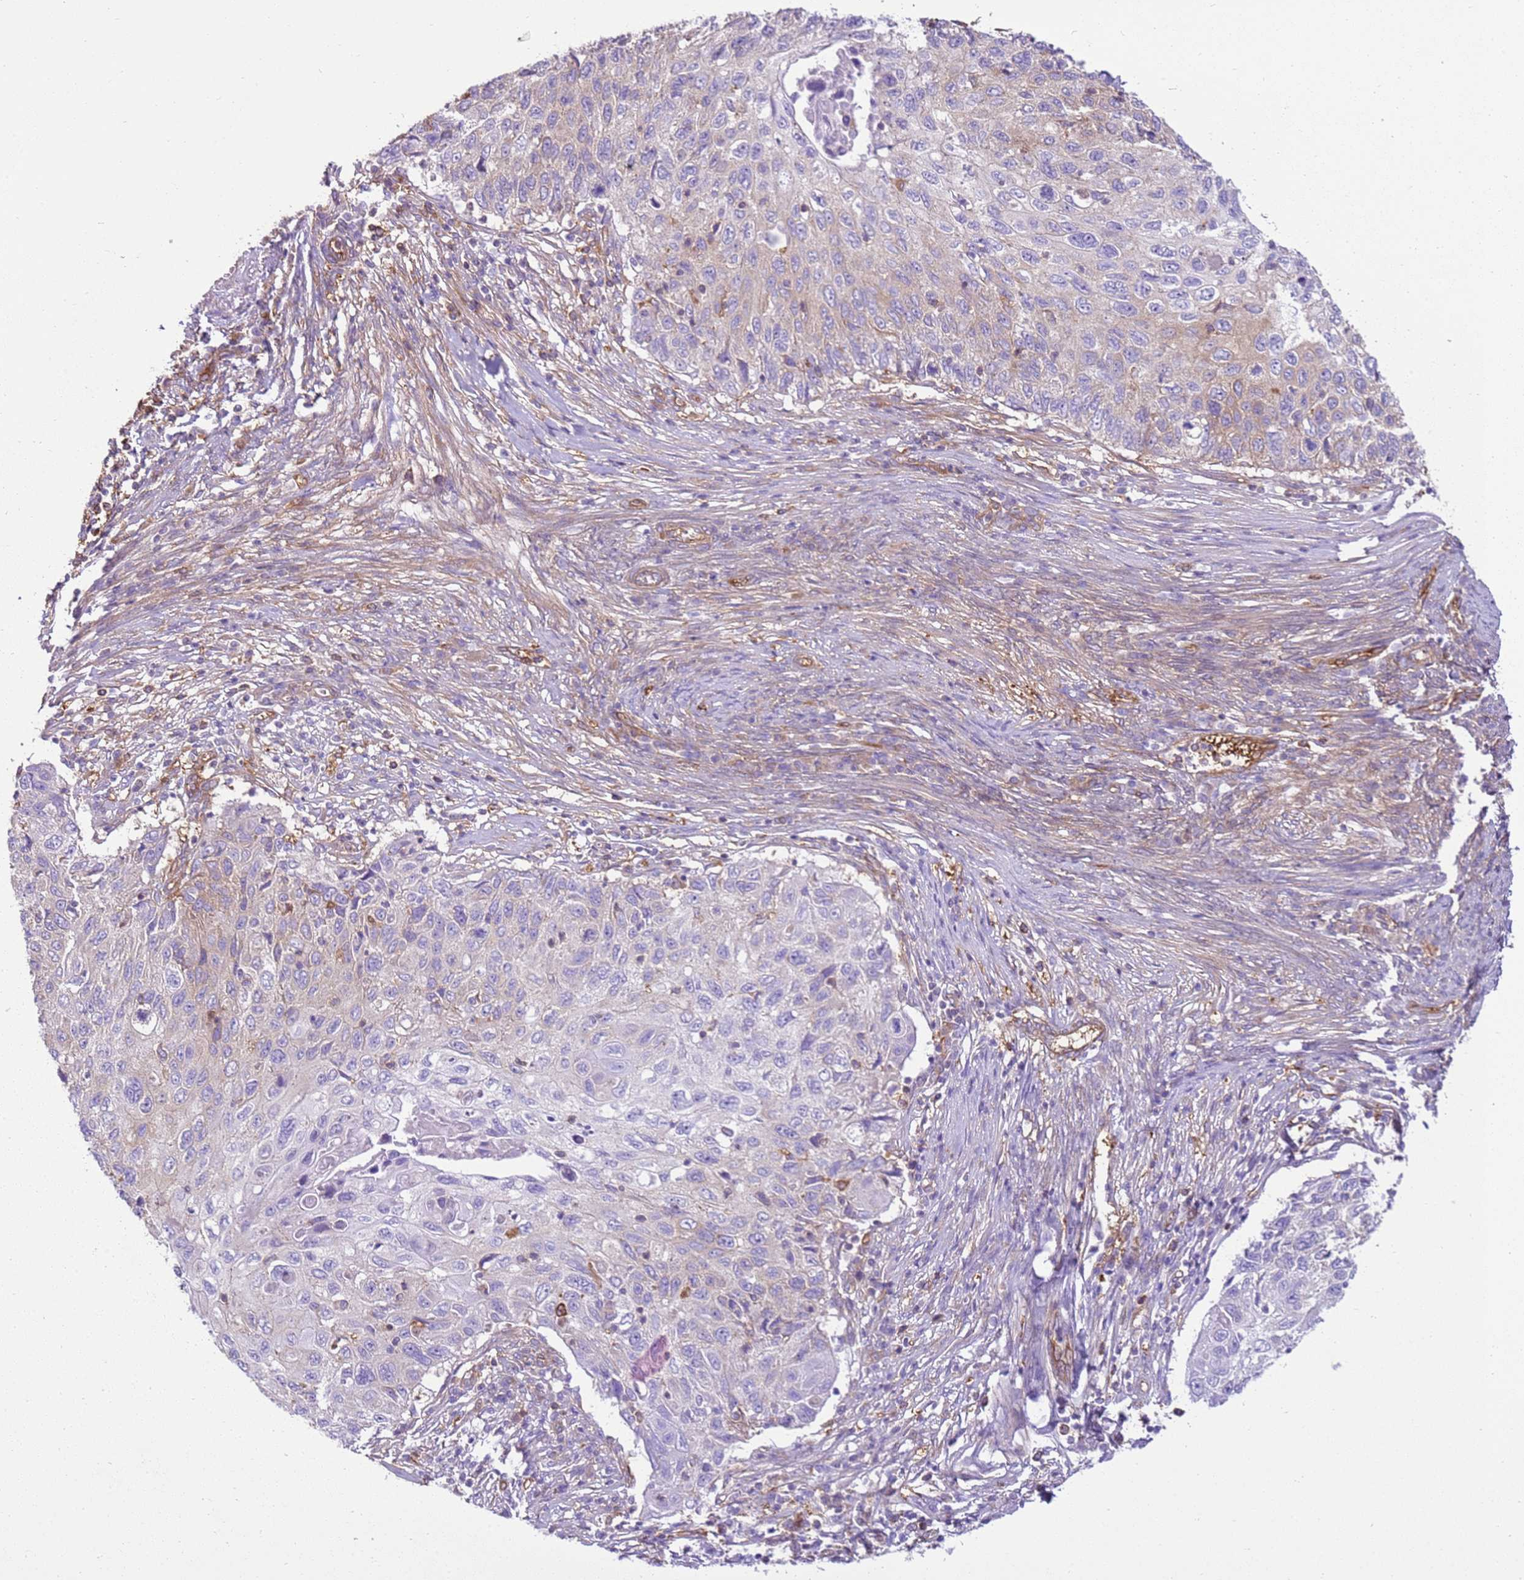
{"staining": {"intensity": "weak", "quantity": "<25%", "location": "cytoplasmic/membranous"}, "tissue": "cervical cancer", "cell_type": "Tumor cells", "image_type": "cancer", "snomed": [{"axis": "morphology", "description": "Squamous cell carcinoma, NOS"}, {"axis": "topography", "description": "Cervix"}], "caption": "The IHC photomicrograph has no significant staining in tumor cells of cervical squamous cell carcinoma tissue.", "gene": "SNX21", "patient": {"sex": "female", "age": 70}}